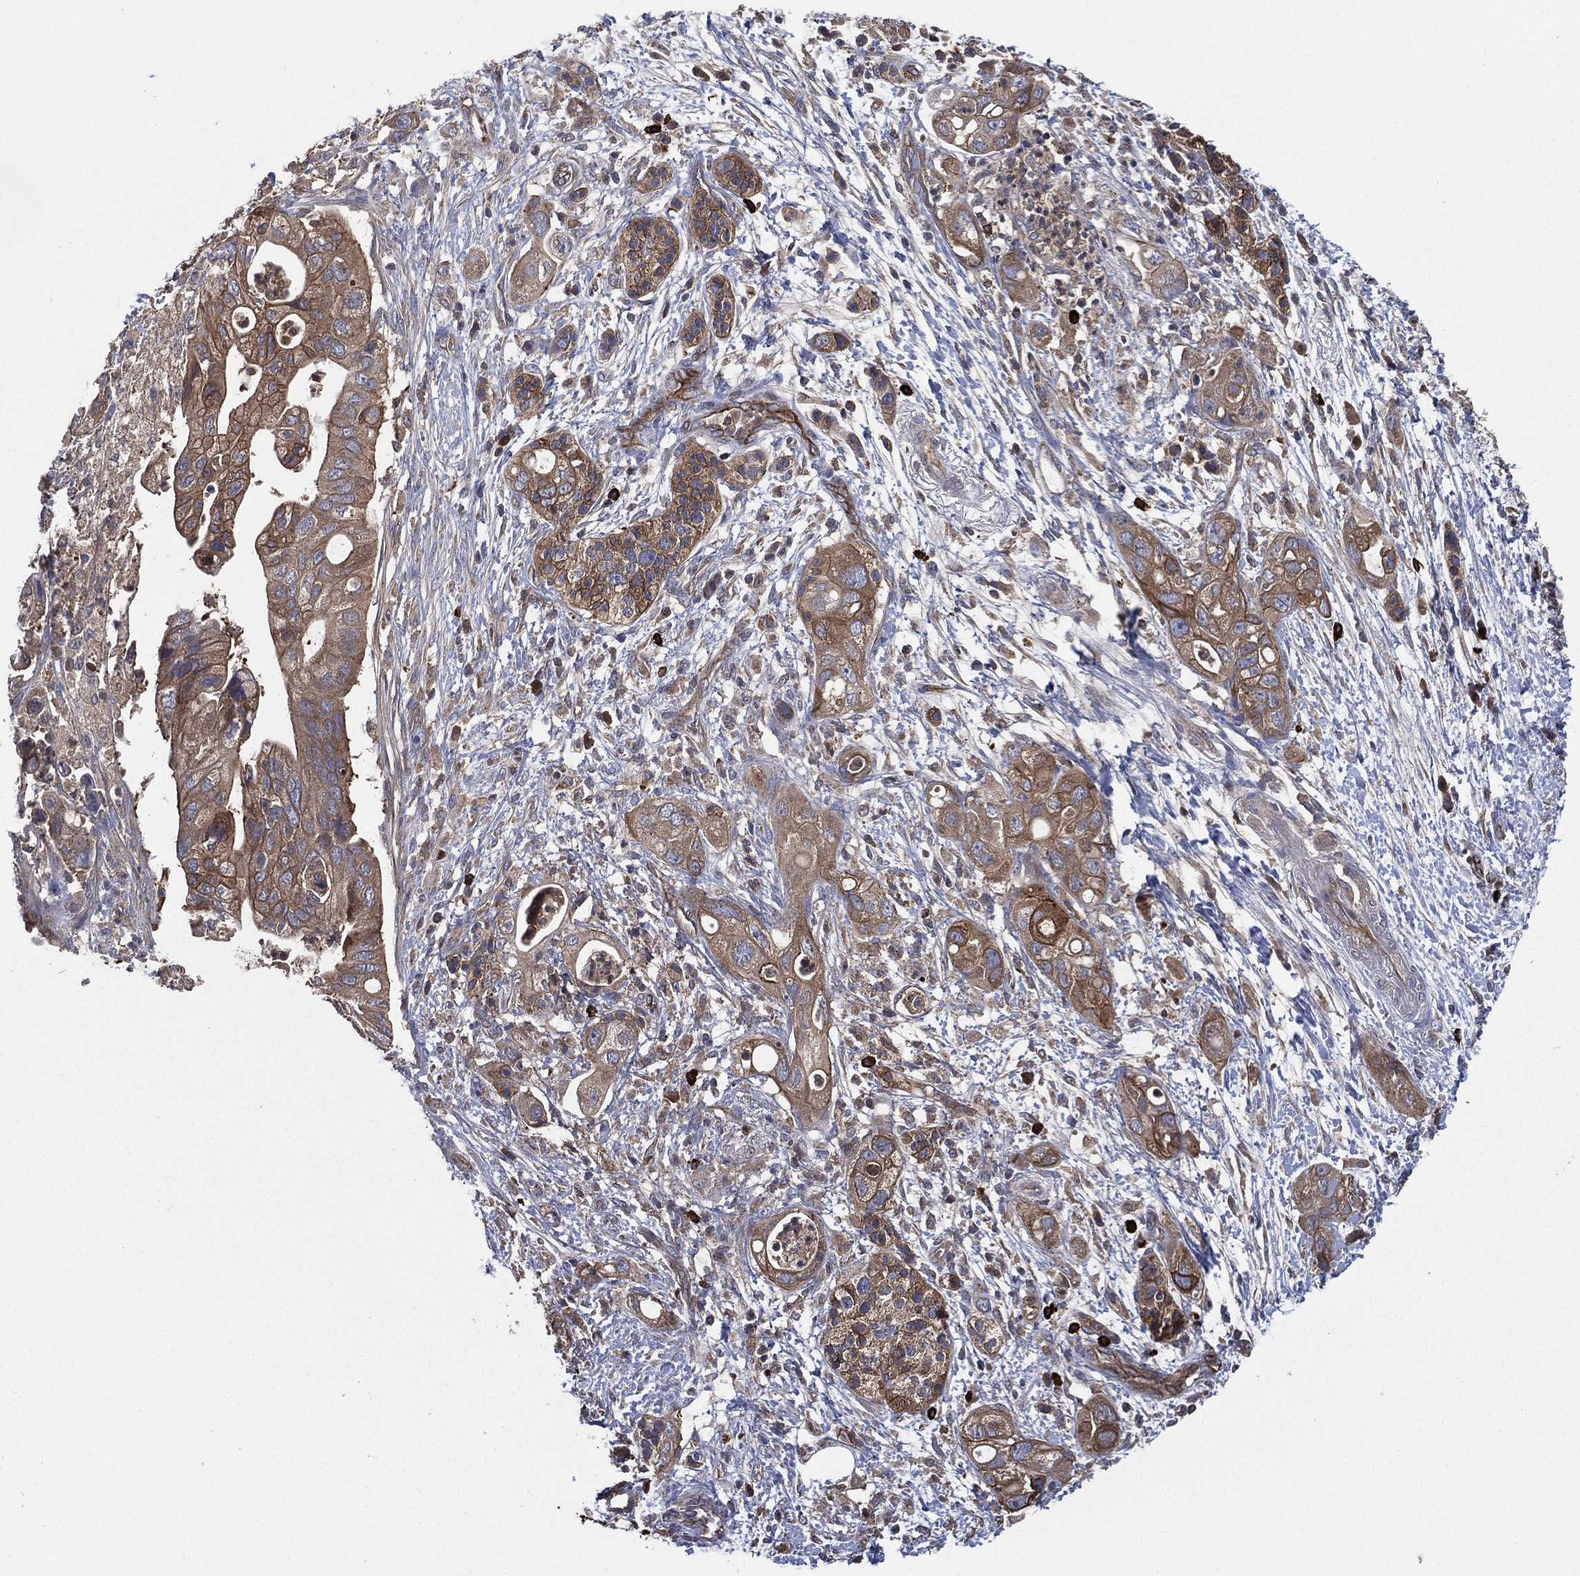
{"staining": {"intensity": "strong", "quantity": "25%-75%", "location": "cytoplasmic/membranous"}, "tissue": "pancreatic cancer", "cell_type": "Tumor cells", "image_type": "cancer", "snomed": [{"axis": "morphology", "description": "Adenocarcinoma, NOS"}, {"axis": "topography", "description": "Pancreas"}], "caption": "Protein expression analysis of human pancreatic adenocarcinoma reveals strong cytoplasmic/membranous expression in about 25%-75% of tumor cells.", "gene": "SMPD3", "patient": {"sex": "female", "age": 72}}